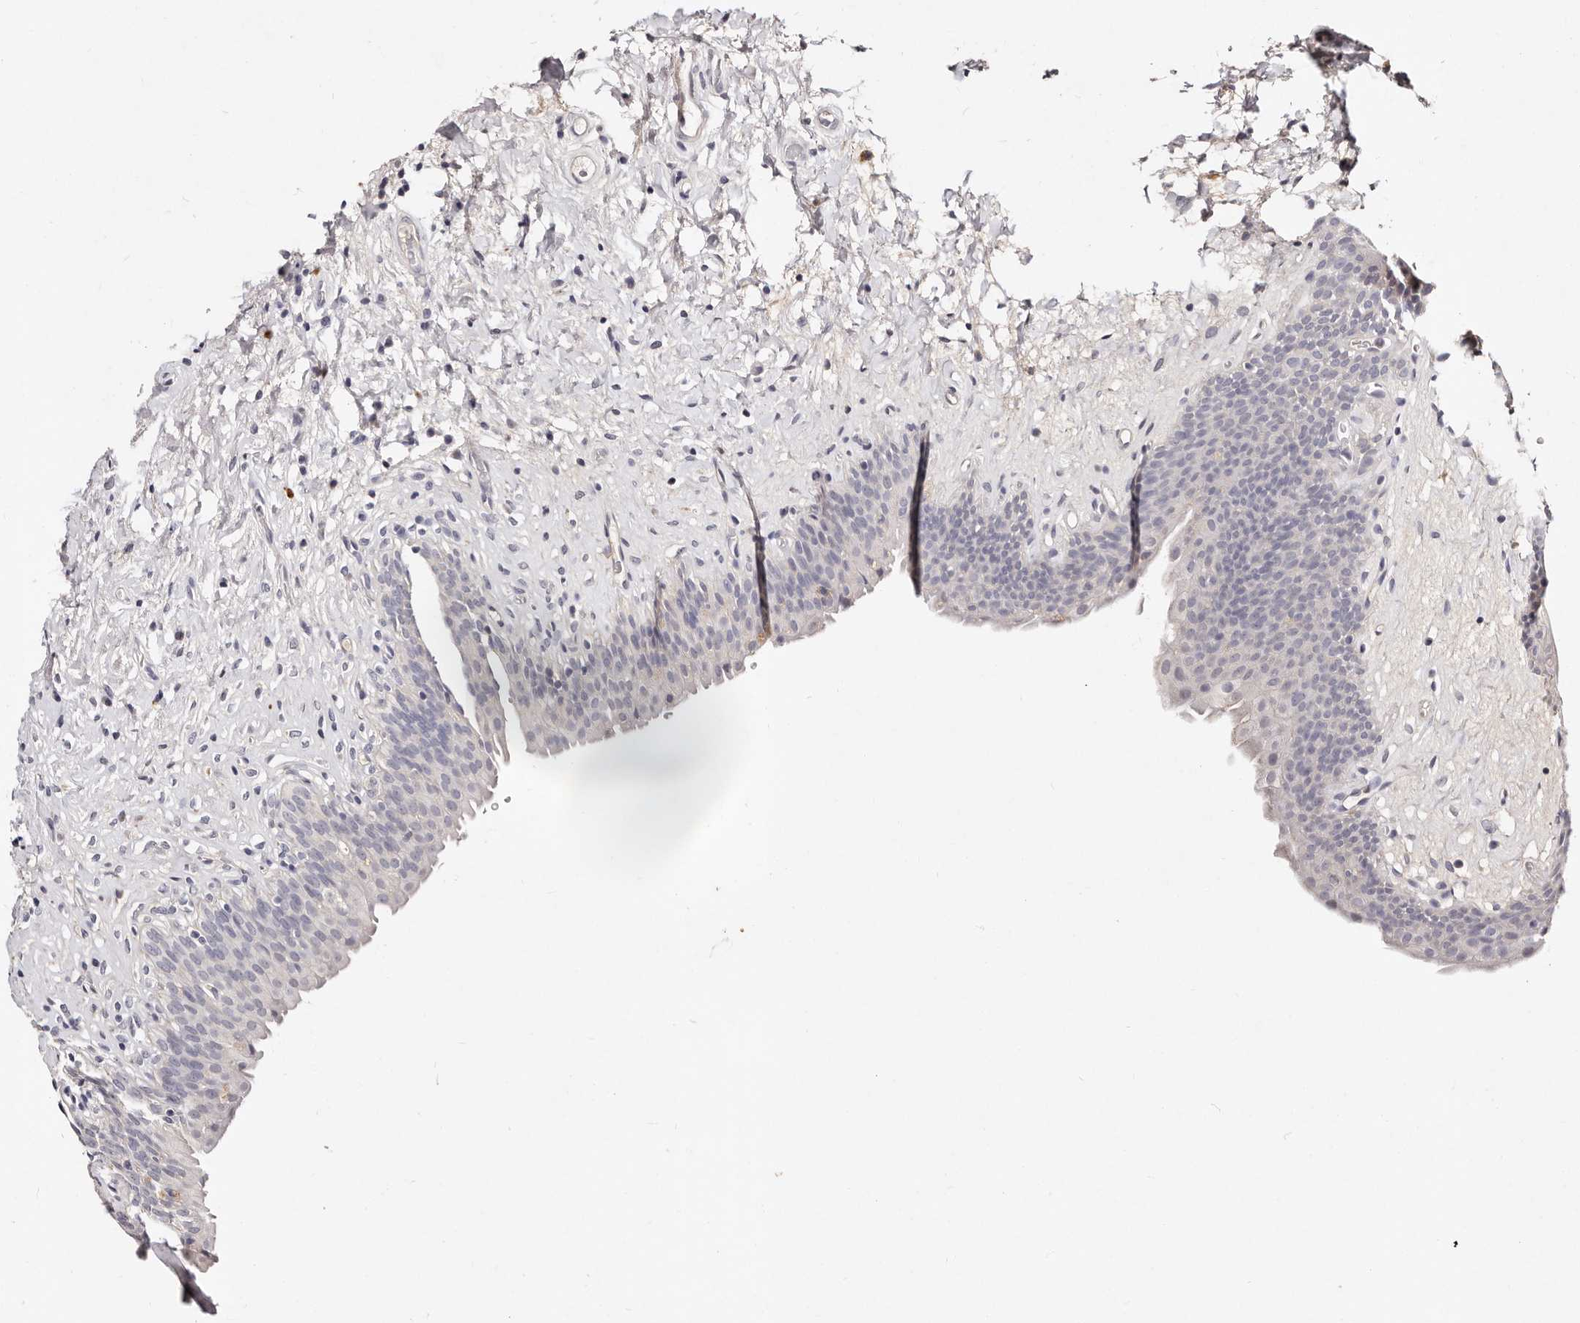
{"staining": {"intensity": "negative", "quantity": "none", "location": "none"}, "tissue": "urinary bladder", "cell_type": "Urothelial cells", "image_type": "normal", "snomed": [{"axis": "morphology", "description": "Normal tissue, NOS"}, {"axis": "topography", "description": "Urinary bladder"}], "caption": "A micrograph of urinary bladder stained for a protein displays no brown staining in urothelial cells.", "gene": "MRPS33", "patient": {"sex": "male", "age": 83}}